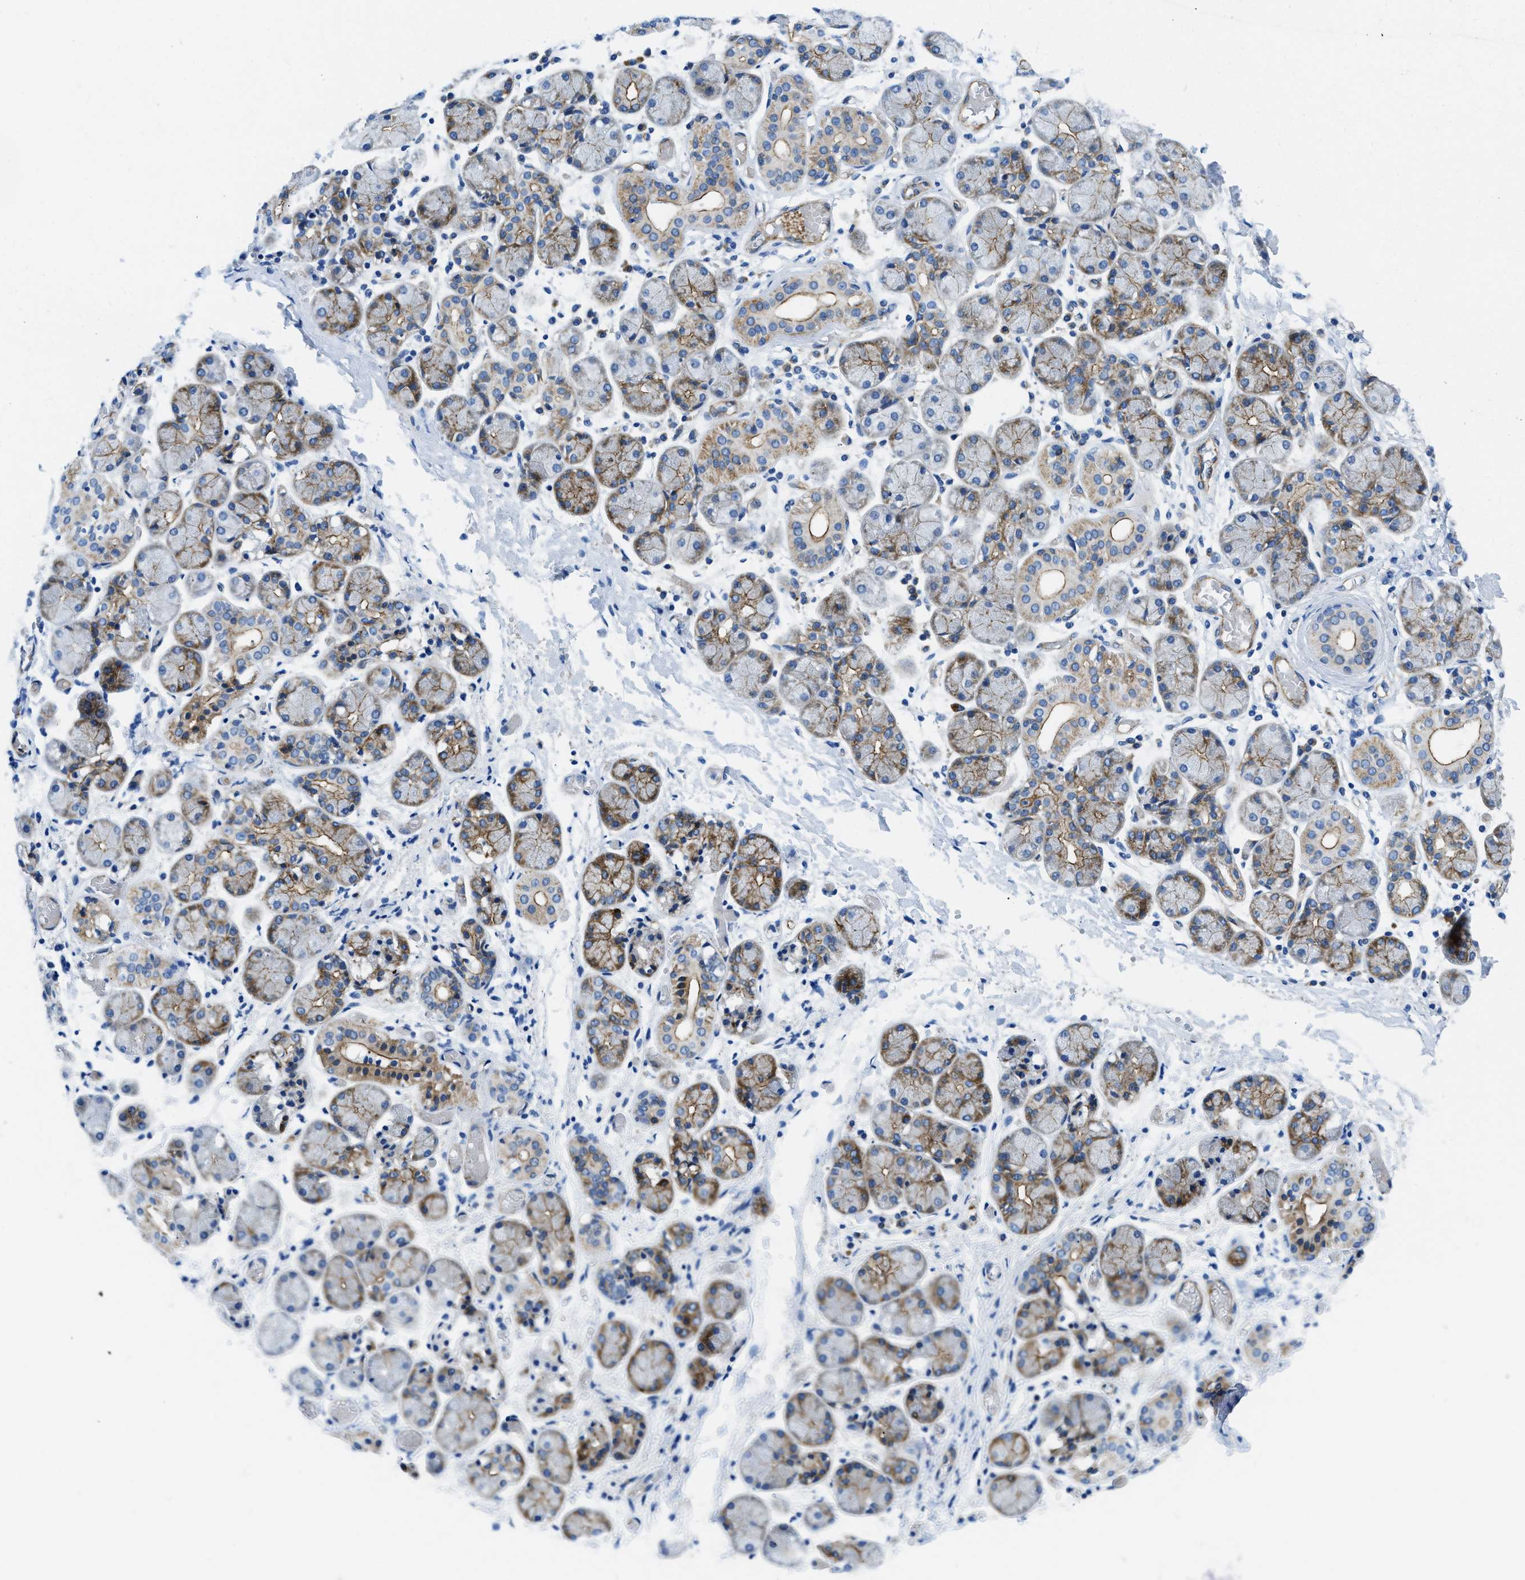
{"staining": {"intensity": "moderate", "quantity": ">75%", "location": "cytoplasmic/membranous"}, "tissue": "salivary gland", "cell_type": "Glandular cells", "image_type": "normal", "snomed": [{"axis": "morphology", "description": "Normal tissue, NOS"}, {"axis": "topography", "description": "Salivary gland"}], "caption": "Immunohistochemistry (DAB (3,3'-diaminobenzidine)) staining of normal human salivary gland reveals moderate cytoplasmic/membranous protein positivity in approximately >75% of glandular cells. (Brightfield microscopy of DAB IHC at high magnification).", "gene": "CUTA", "patient": {"sex": "female", "age": 24}}